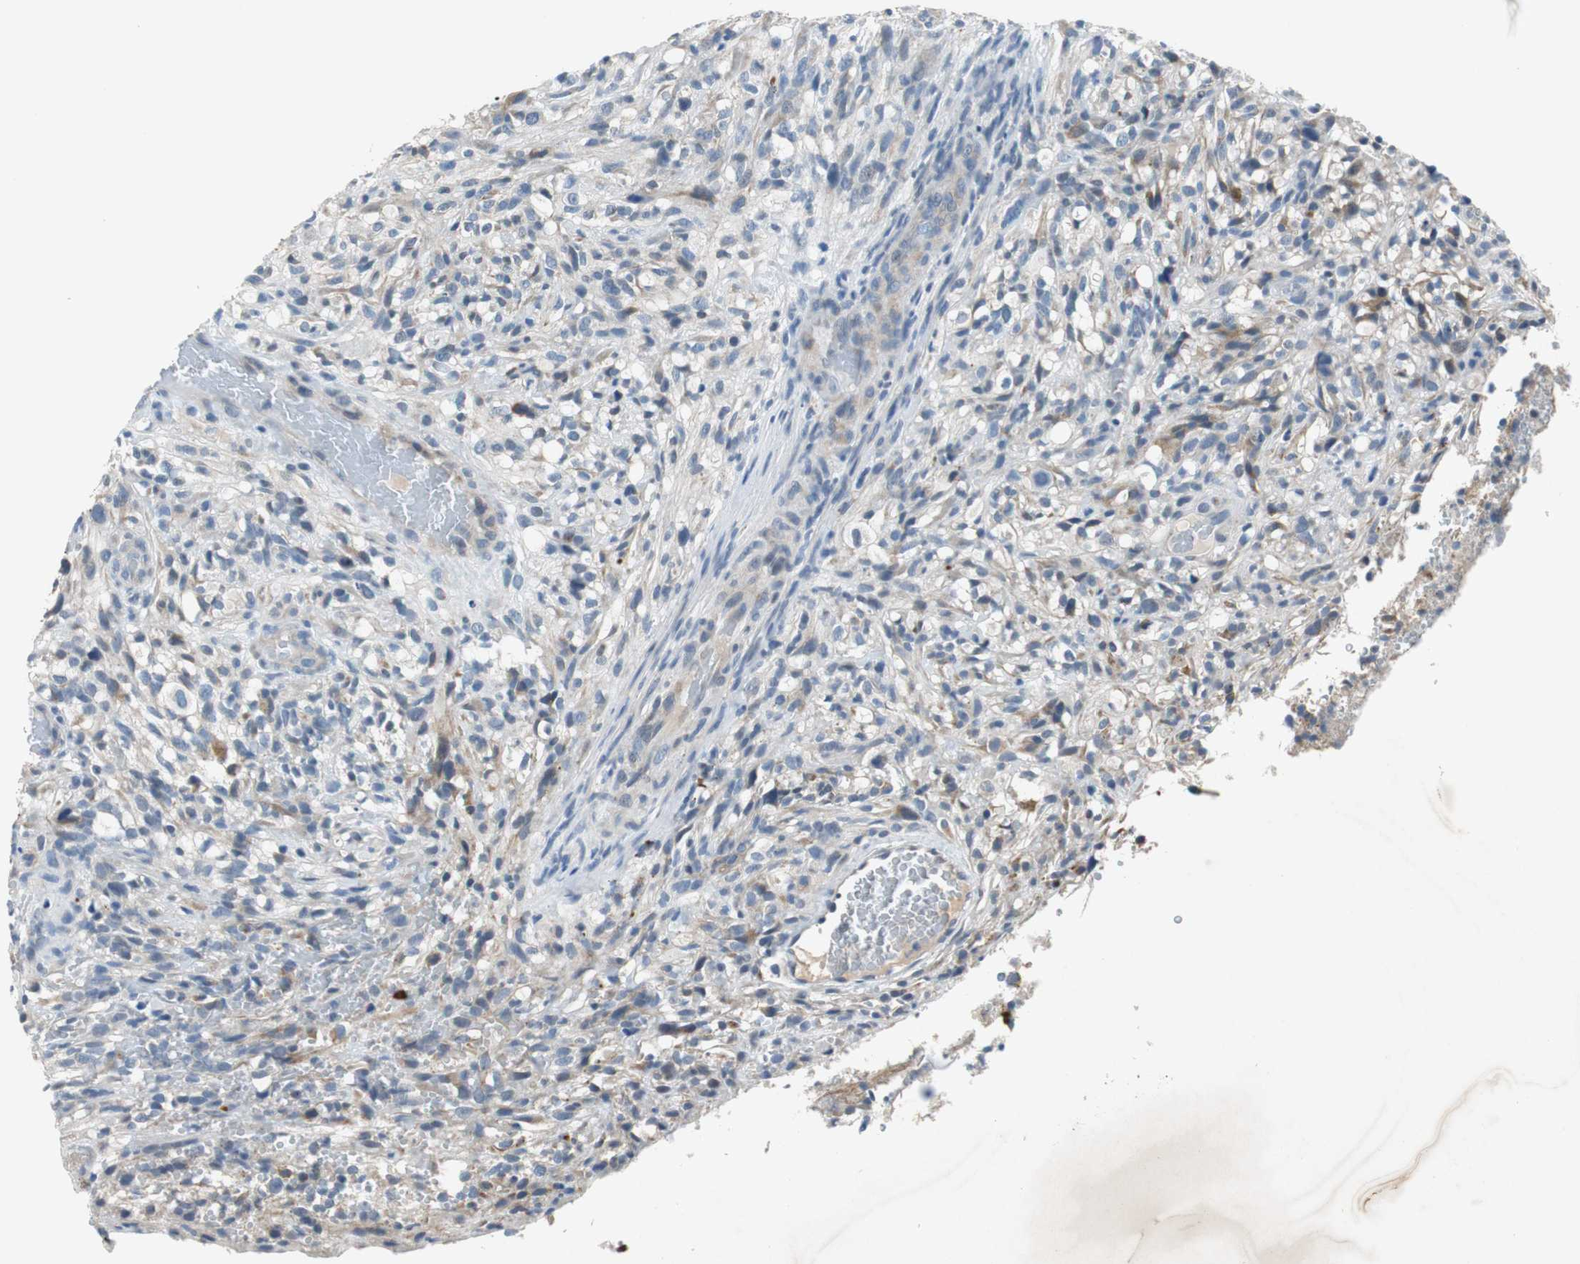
{"staining": {"intensity": "weak", "quantity": "<25%", "location": "cytoplasmic/membranous"}, "tissue": "glioma", "cell_type": "Tumor cells", "image_type": "cancer", "snomed": [{"axis": "morphology", "description": "Normal tissue, NOS"}, {"axis": "morphology", "description": "Glioma, malignant, High grade"}, {"axis": "topography", "description": "Cerebral cortex"}], "caption": "An immunohistochemistry micrograph of malignant high-grade glioma is shown. There is no staining in tumor cells of malignant high-grade glioma. (Brightfield microscopy of DAB (3,3'-diaminobenzidine) immunohistochemistry at high magnification).", "gene": "NLGN1", "patient": {"sex": "male", "age": 75}}